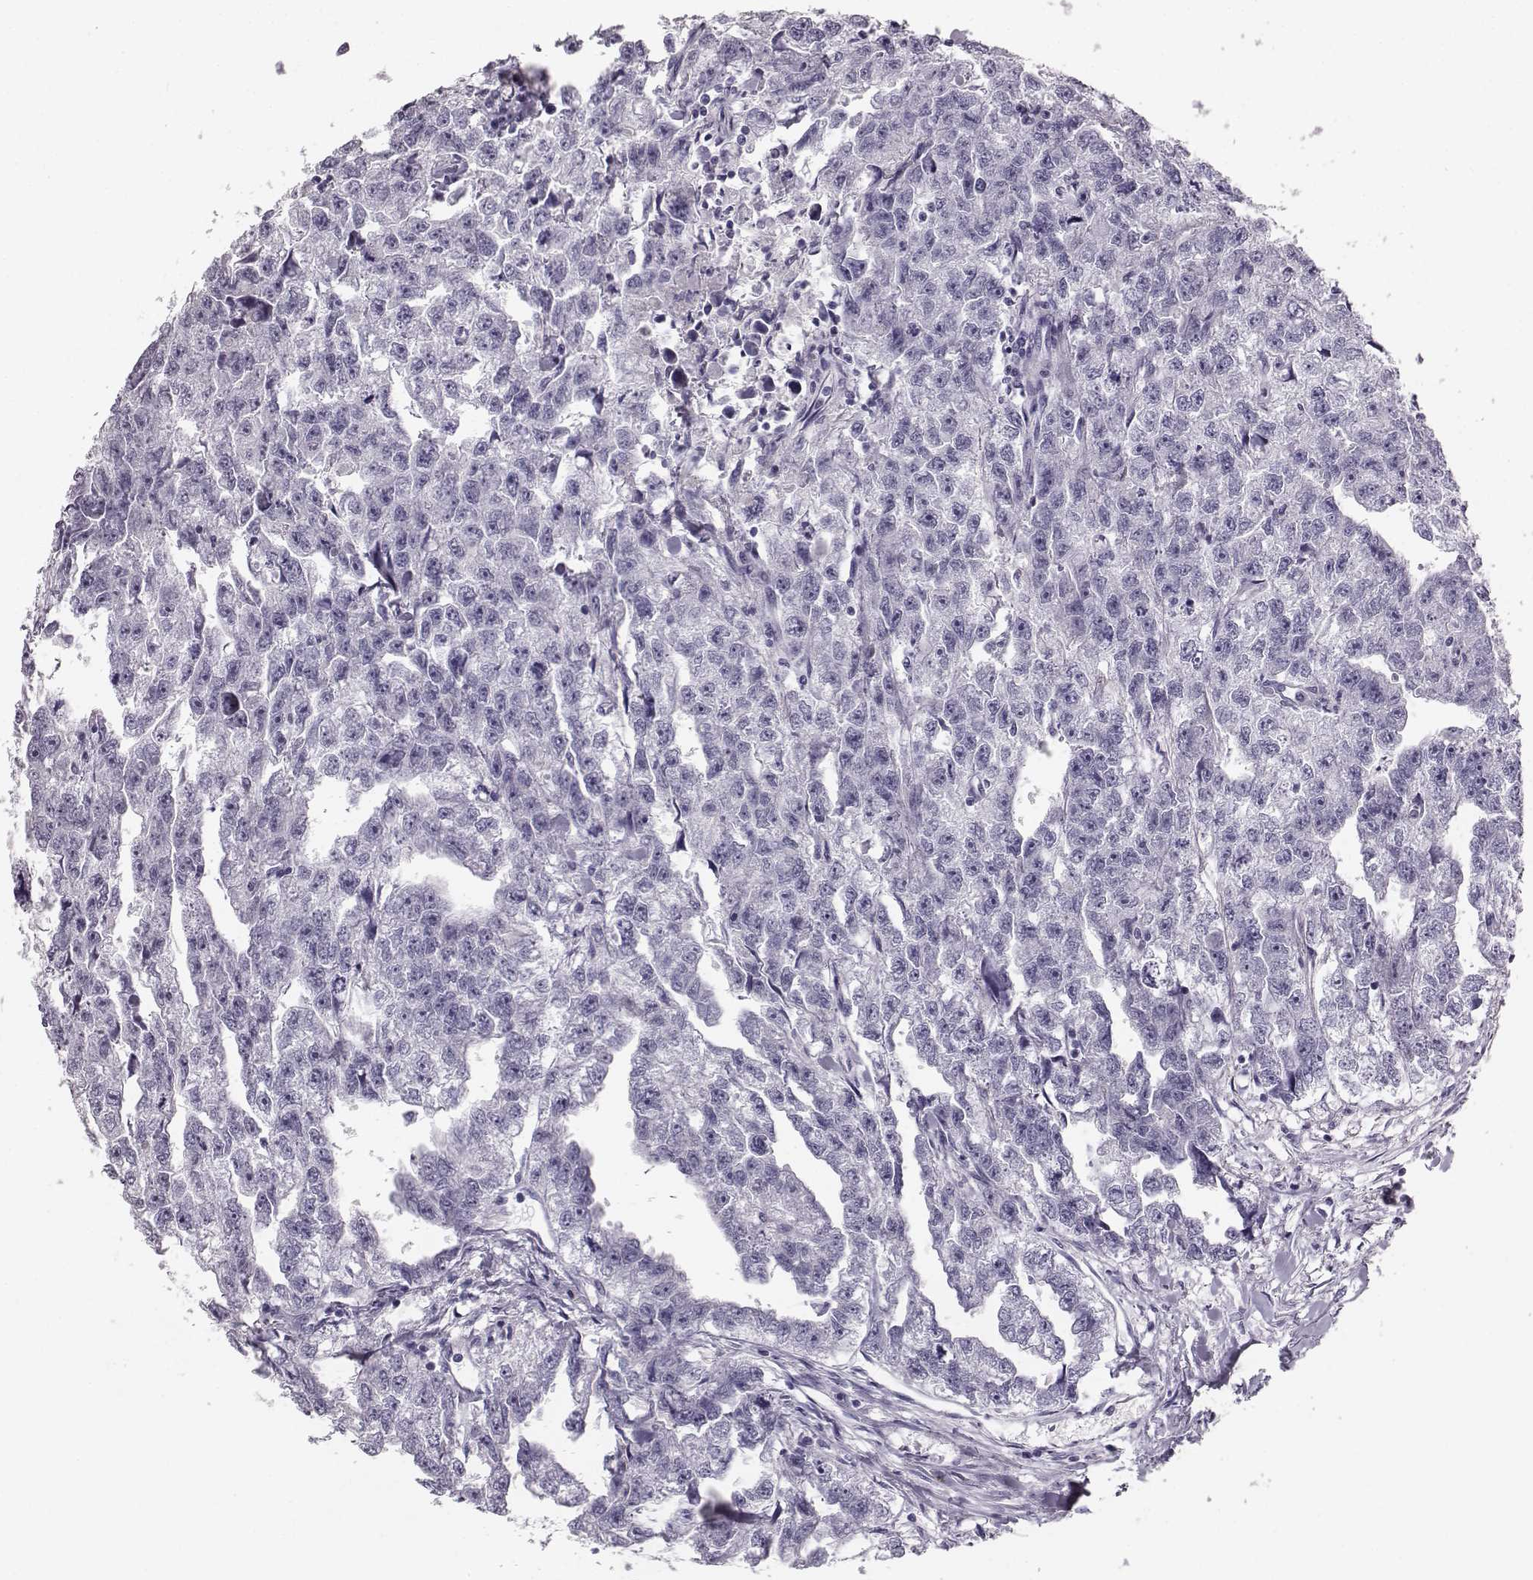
{"staining": {"intensity": "negative", "quantity": "none", "location": "none"}, "tissue": "testis cancer", "cell_type": "Tumor cells", "image_type": "cancer", "snomed": [{"axis": "morphology", "description": "Carcinoma, Embryonal, NOS"}, {"axis": "morphology", "description": "Teratoma, malignant, NOS"}, {"axis": "topography", "description": "Testis"}], "caption": "This is a image of IHC staining of testis cancer (teratoma (malignant)), which shows no expression in tumor cells.", "gene": "NPTXR", "patient": {"sex": "male", "age": 44}}